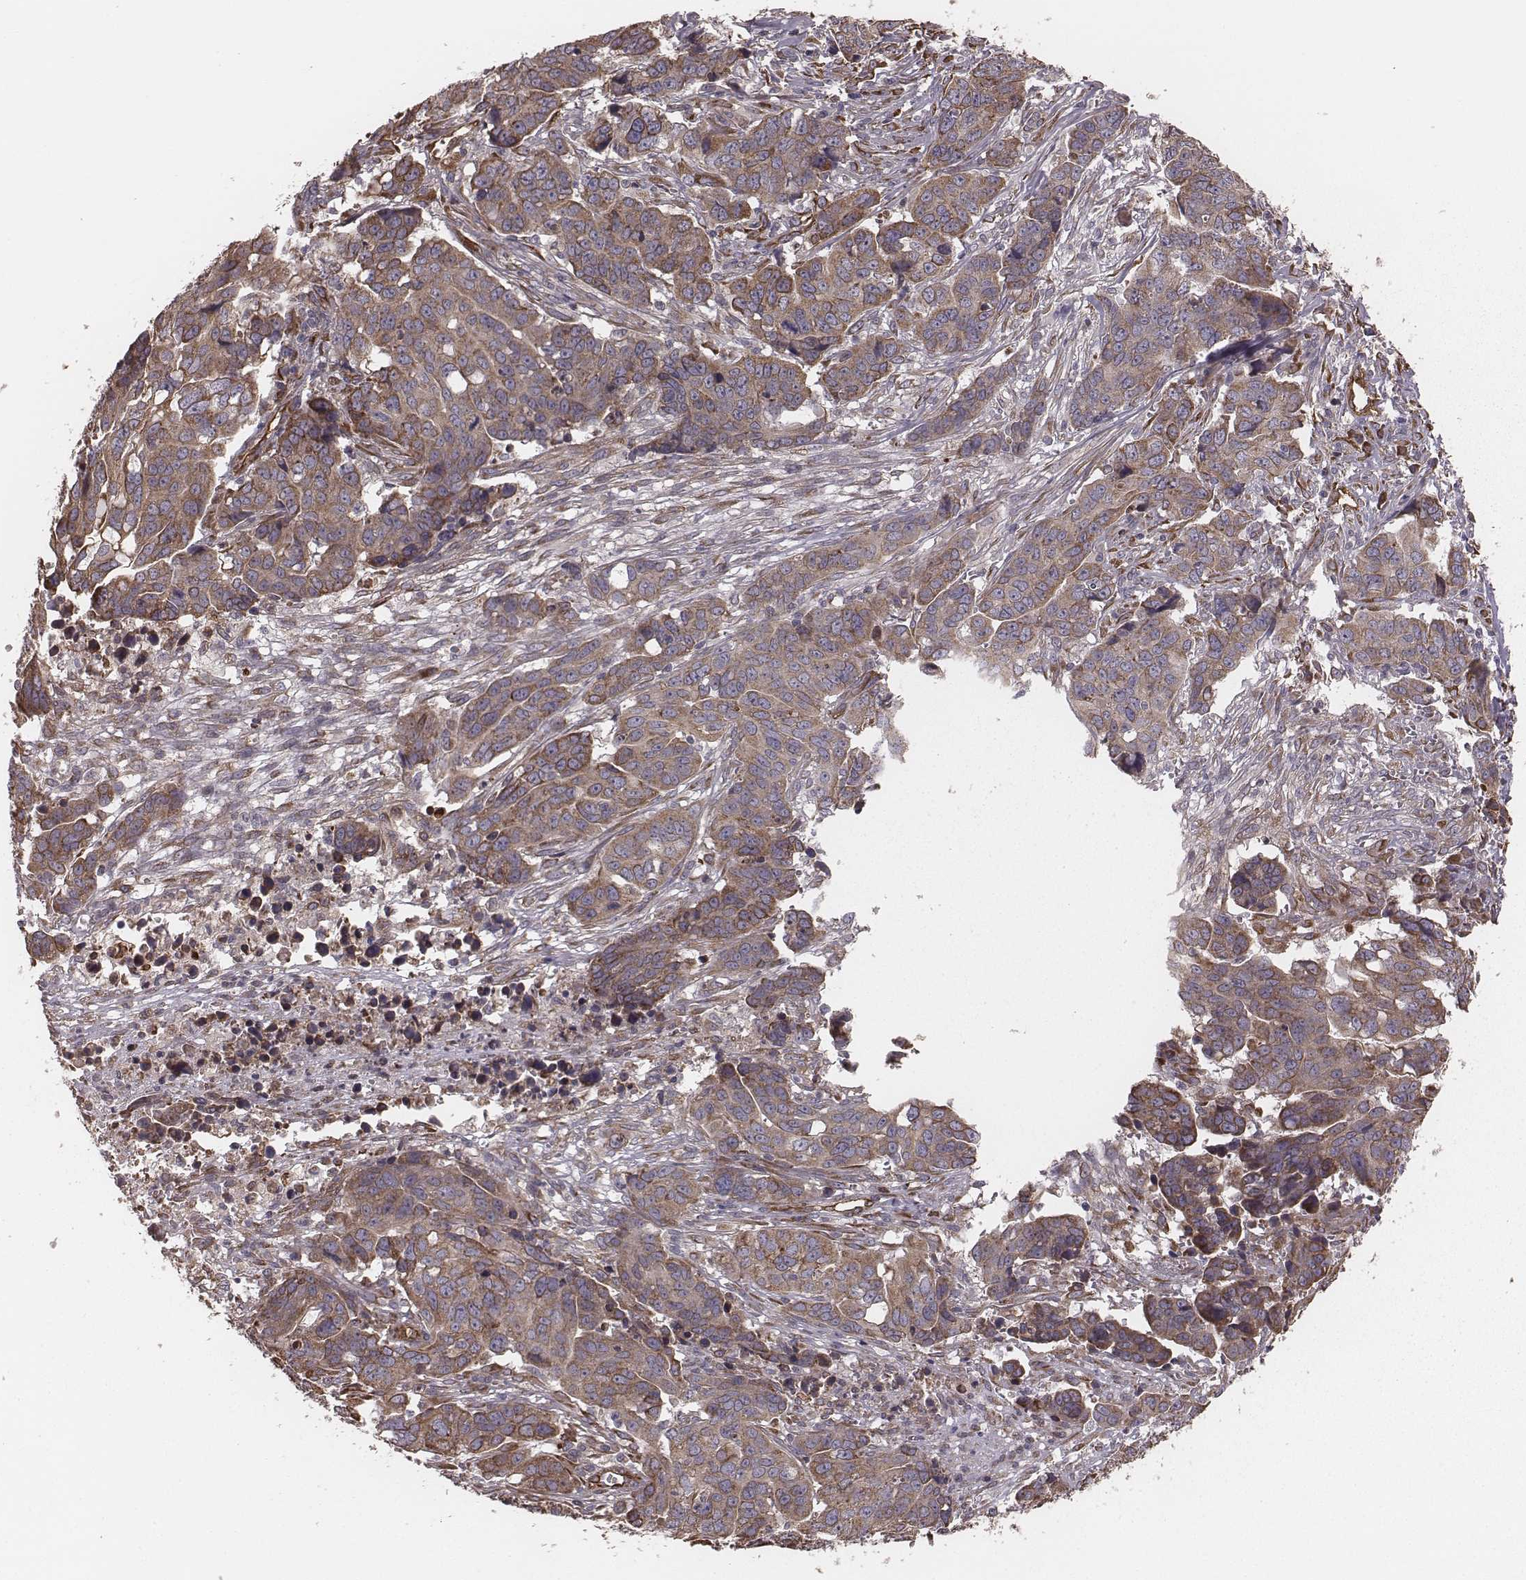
{"staining": {"intensity": "weak", "quantity": ">75%", "location": "cytoplasmic/membranous"}, "tissue": "ovarian cancer", "cell_type": "Tumor cells", "image_type": "cancer", "snomed": [{"axis": "morphology", "description": "Carcinoma, endometroid"}, {"axis": "topography", "description": "Ovary"}], "caption": "Brown immunohistochemical staining in human ovarian endometroid carcinoma shows weak cytoplasmic/membranous staining in about >75% of tumor cells.", "gene": "PALMD", "patient": {"sex": "female", "age": 78}}